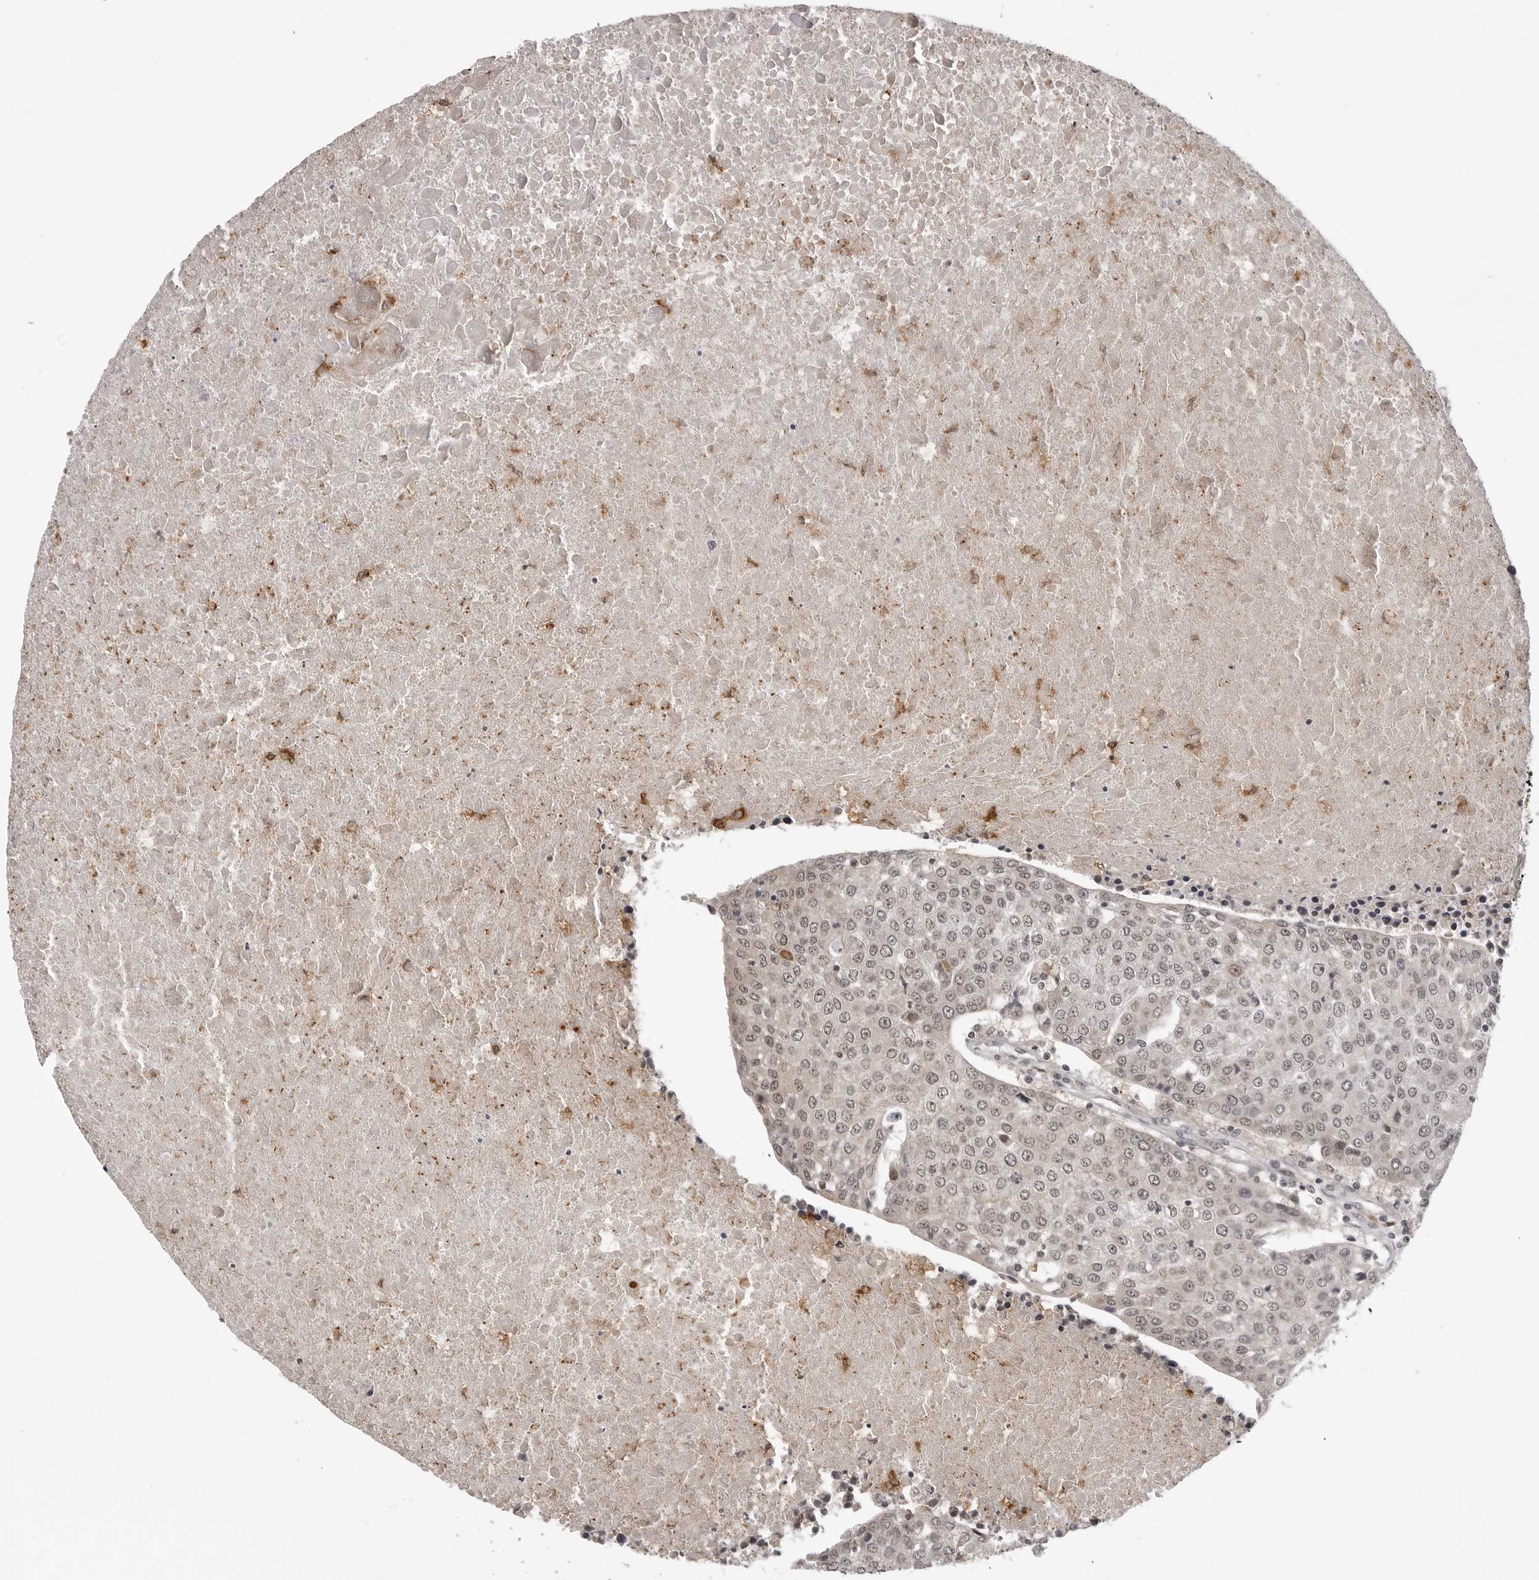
{"staining": {"intensity": "weak", "quantity": "25%-75%", "location": "cytoplasmic/membranous,nuclear"}, "tissue": "urothelial cancer", "cell_type": "Tumor cells", "image_type": "cancer", "snomed": [{"axis": "morphology", "description": "Urothelial carcinoma, High grade"}, {"axis": "topography", "description": "Urinary bladder"}], "caption": "The image exhibits staining of urothelial carcinoma (high-grade), revealing weak cytoplasmic/membranous and nuclear protein positivity (brown color) within tumor cells.", "gene": "PEG3", "patient": {"sex": "female", "age": 85}}